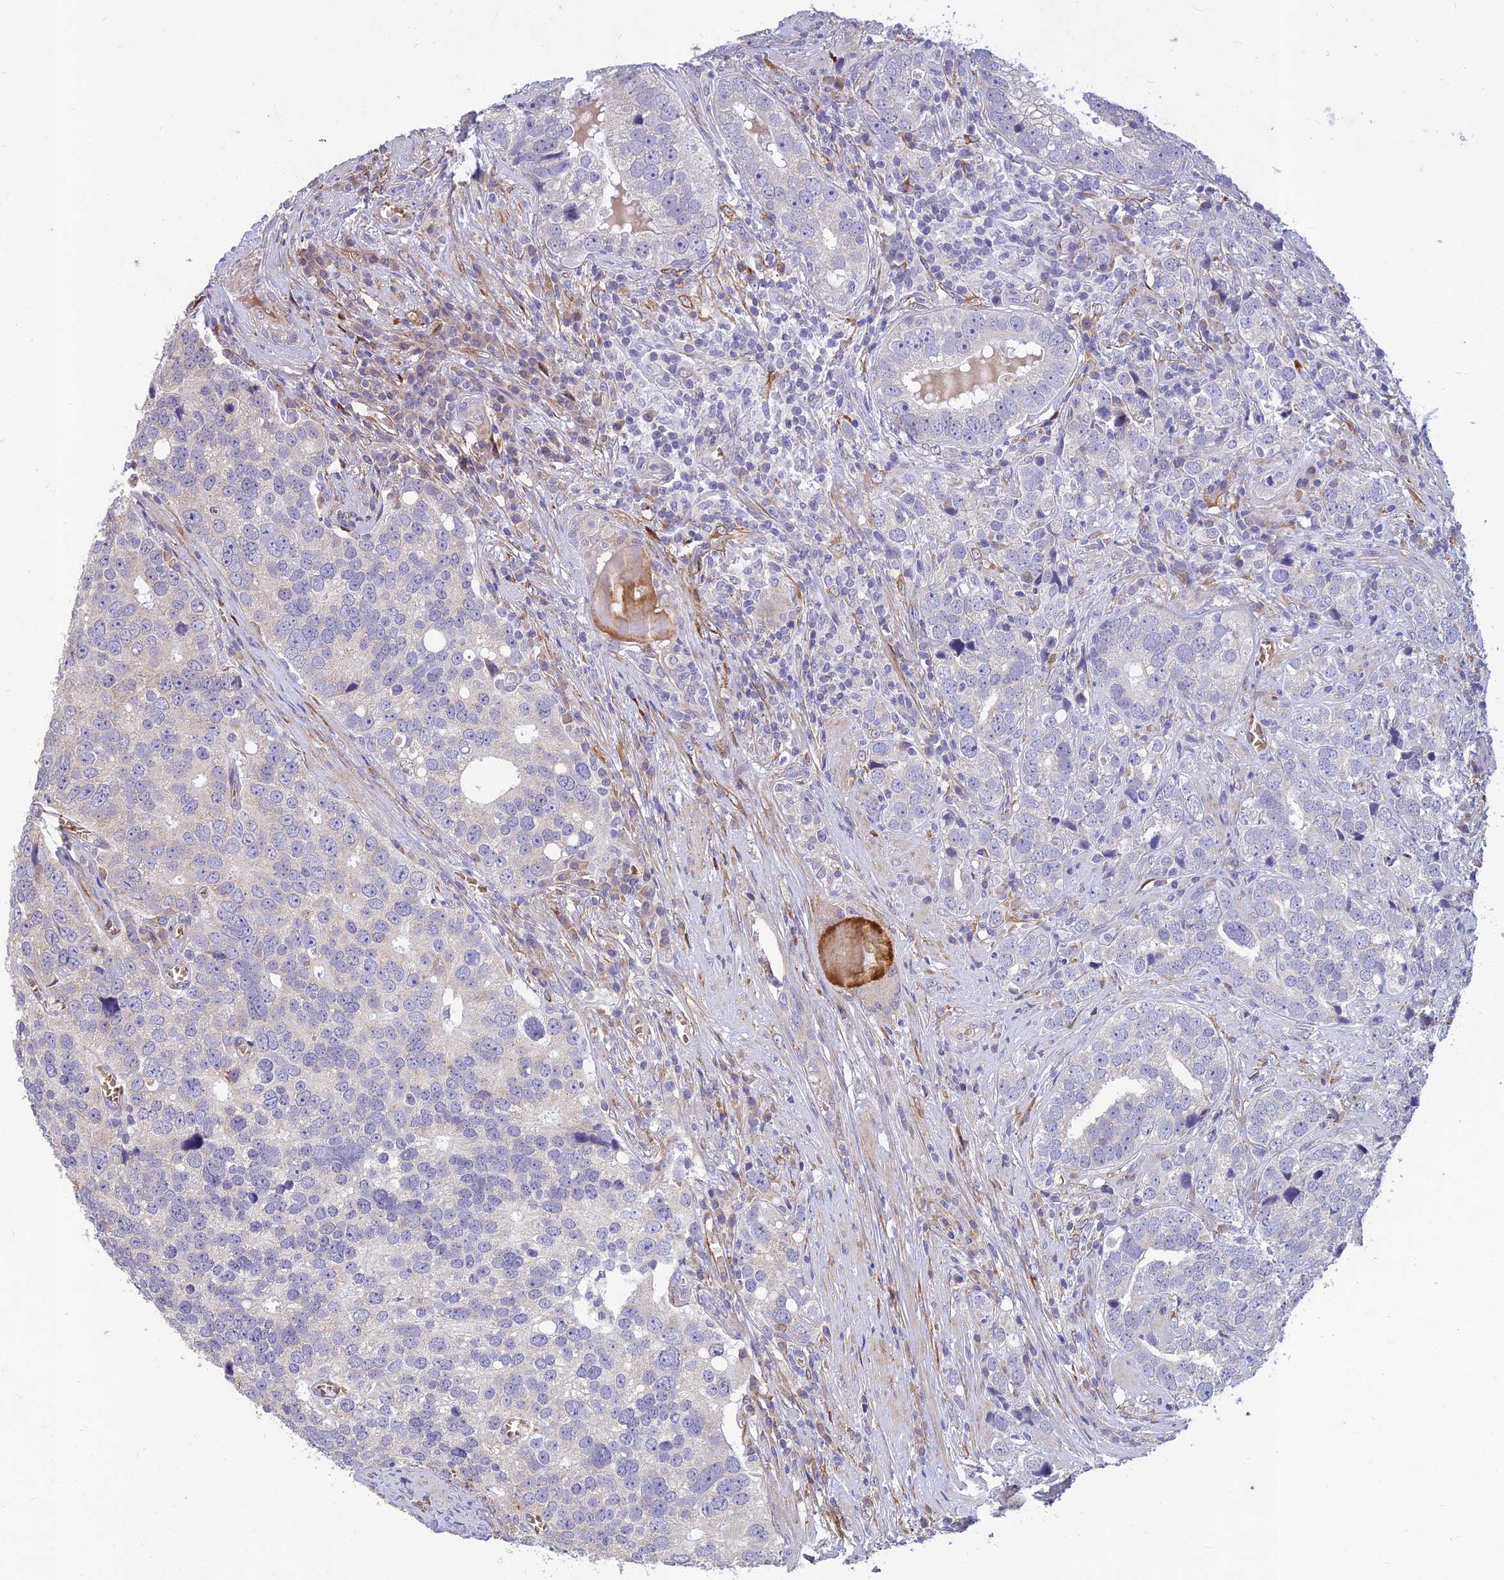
{"staining": {"intensity": "negative", "quantity": "none", "location": "none"}, "tissue": "prostate cancer", "cell_type": "Tumor cells", "image_type": "cancer", "snomed": [{"axis": "morphology", "description": "Adenocarcinoma, High grade"}, {"axis": "topography", "description": "Prostate"}], "caption": "Tumor cells show no significant expression in prostate adenocarcinoma (high-grade).", "gene": "PPP1R11", "patient": {"sex": "male", "age": 71}}